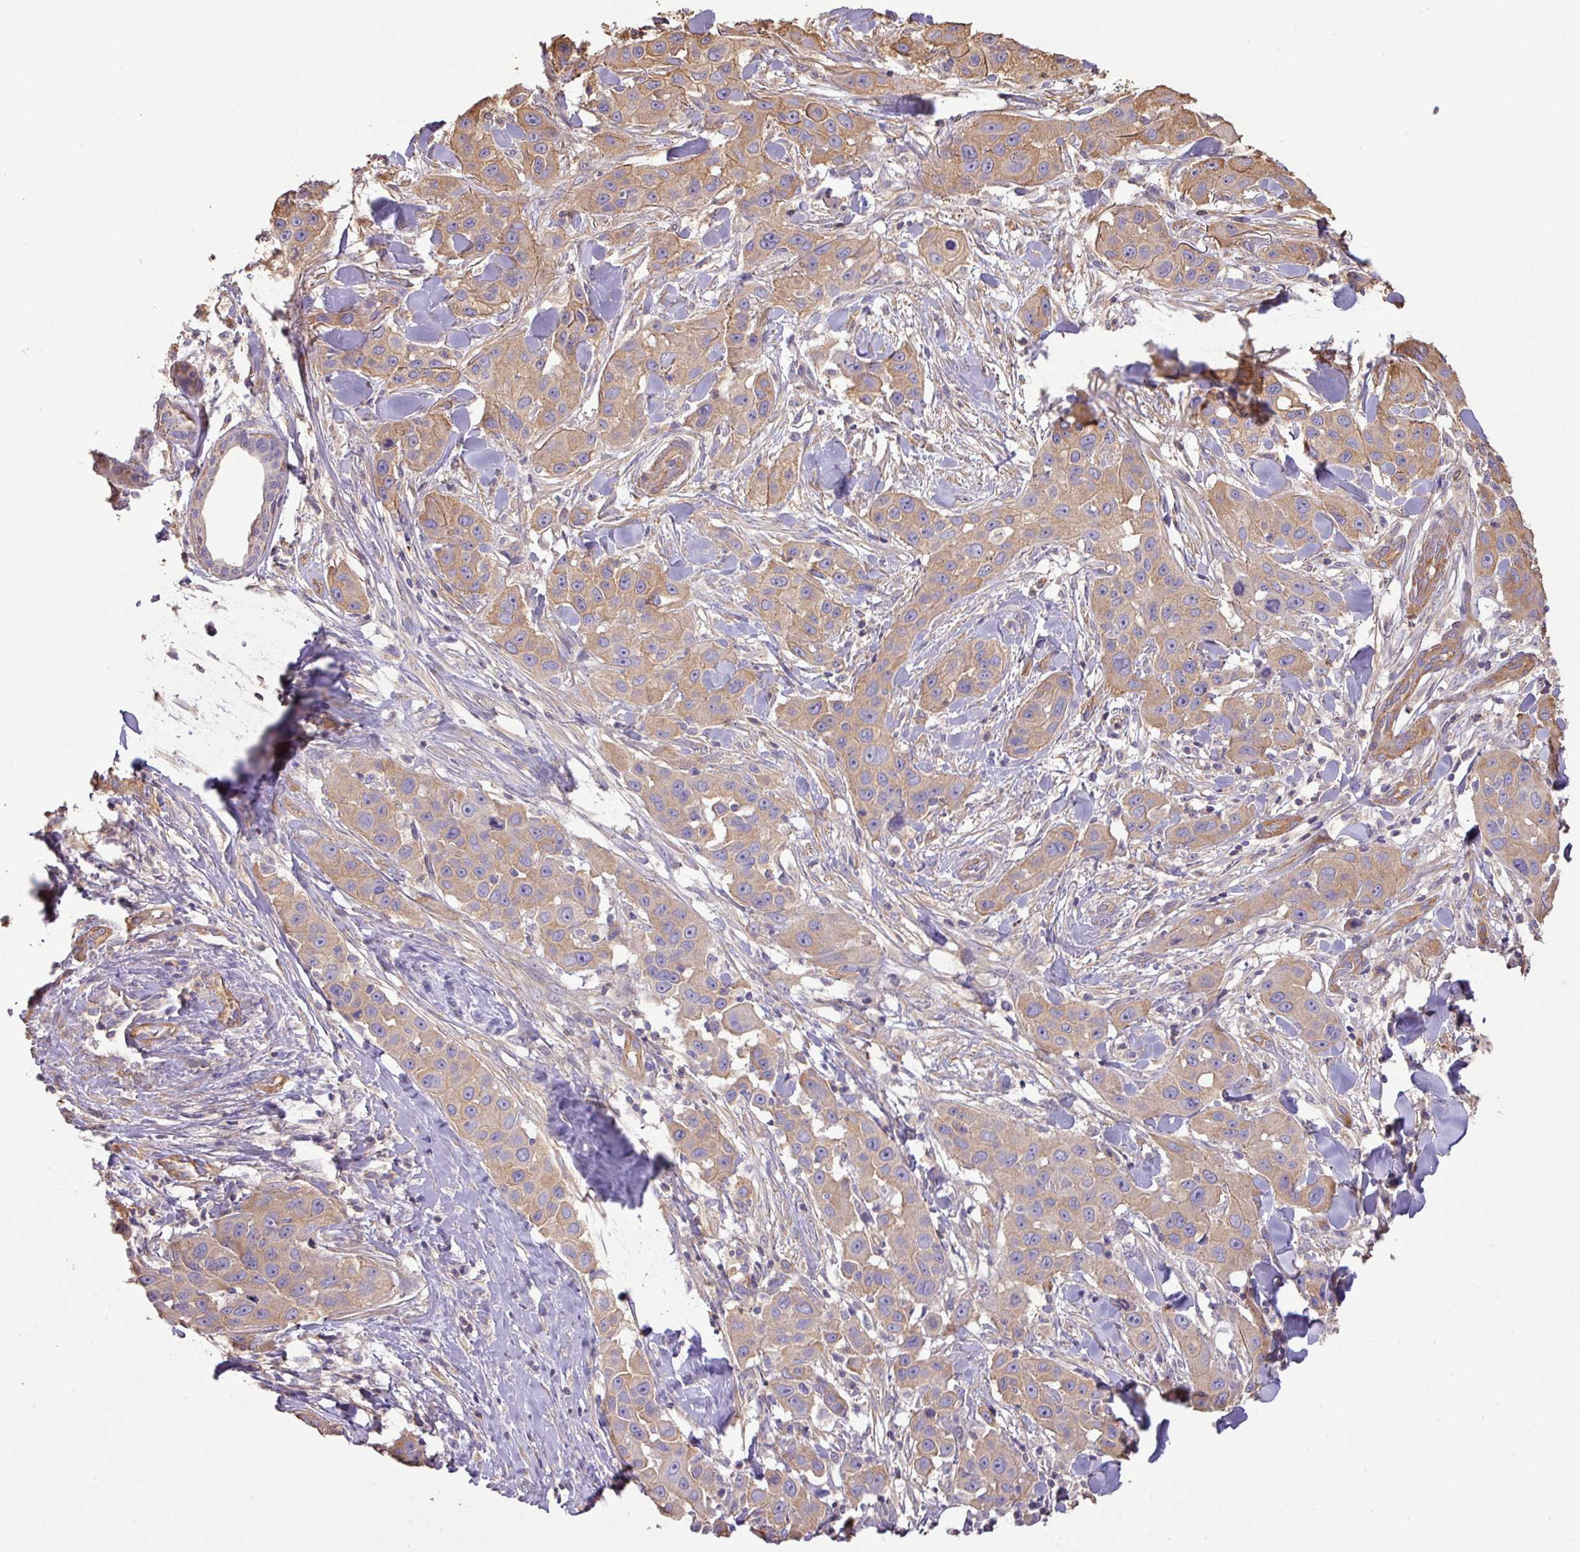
{"staining": {"intensity": "moderate", "quantity": ">75%", "location": "cytoplasmic/membranous"}, "tissue": "skin cancer", "cell_type": "Tumor cells", "image_type": "cancer", "snomed": [{"axis": "morphology", "description": "Squamous cell carcinoma, NOS"}, {"axis": "topography", "description": "Skin"}], "caption": "Moderate cytoplasmic/membranous staining for a protein is seen in approximately >75% of tumor cells of skin cancer using immunohistochemistry.", "gene": "CALML4", "patient": {"sex": "male", "age": 63}}